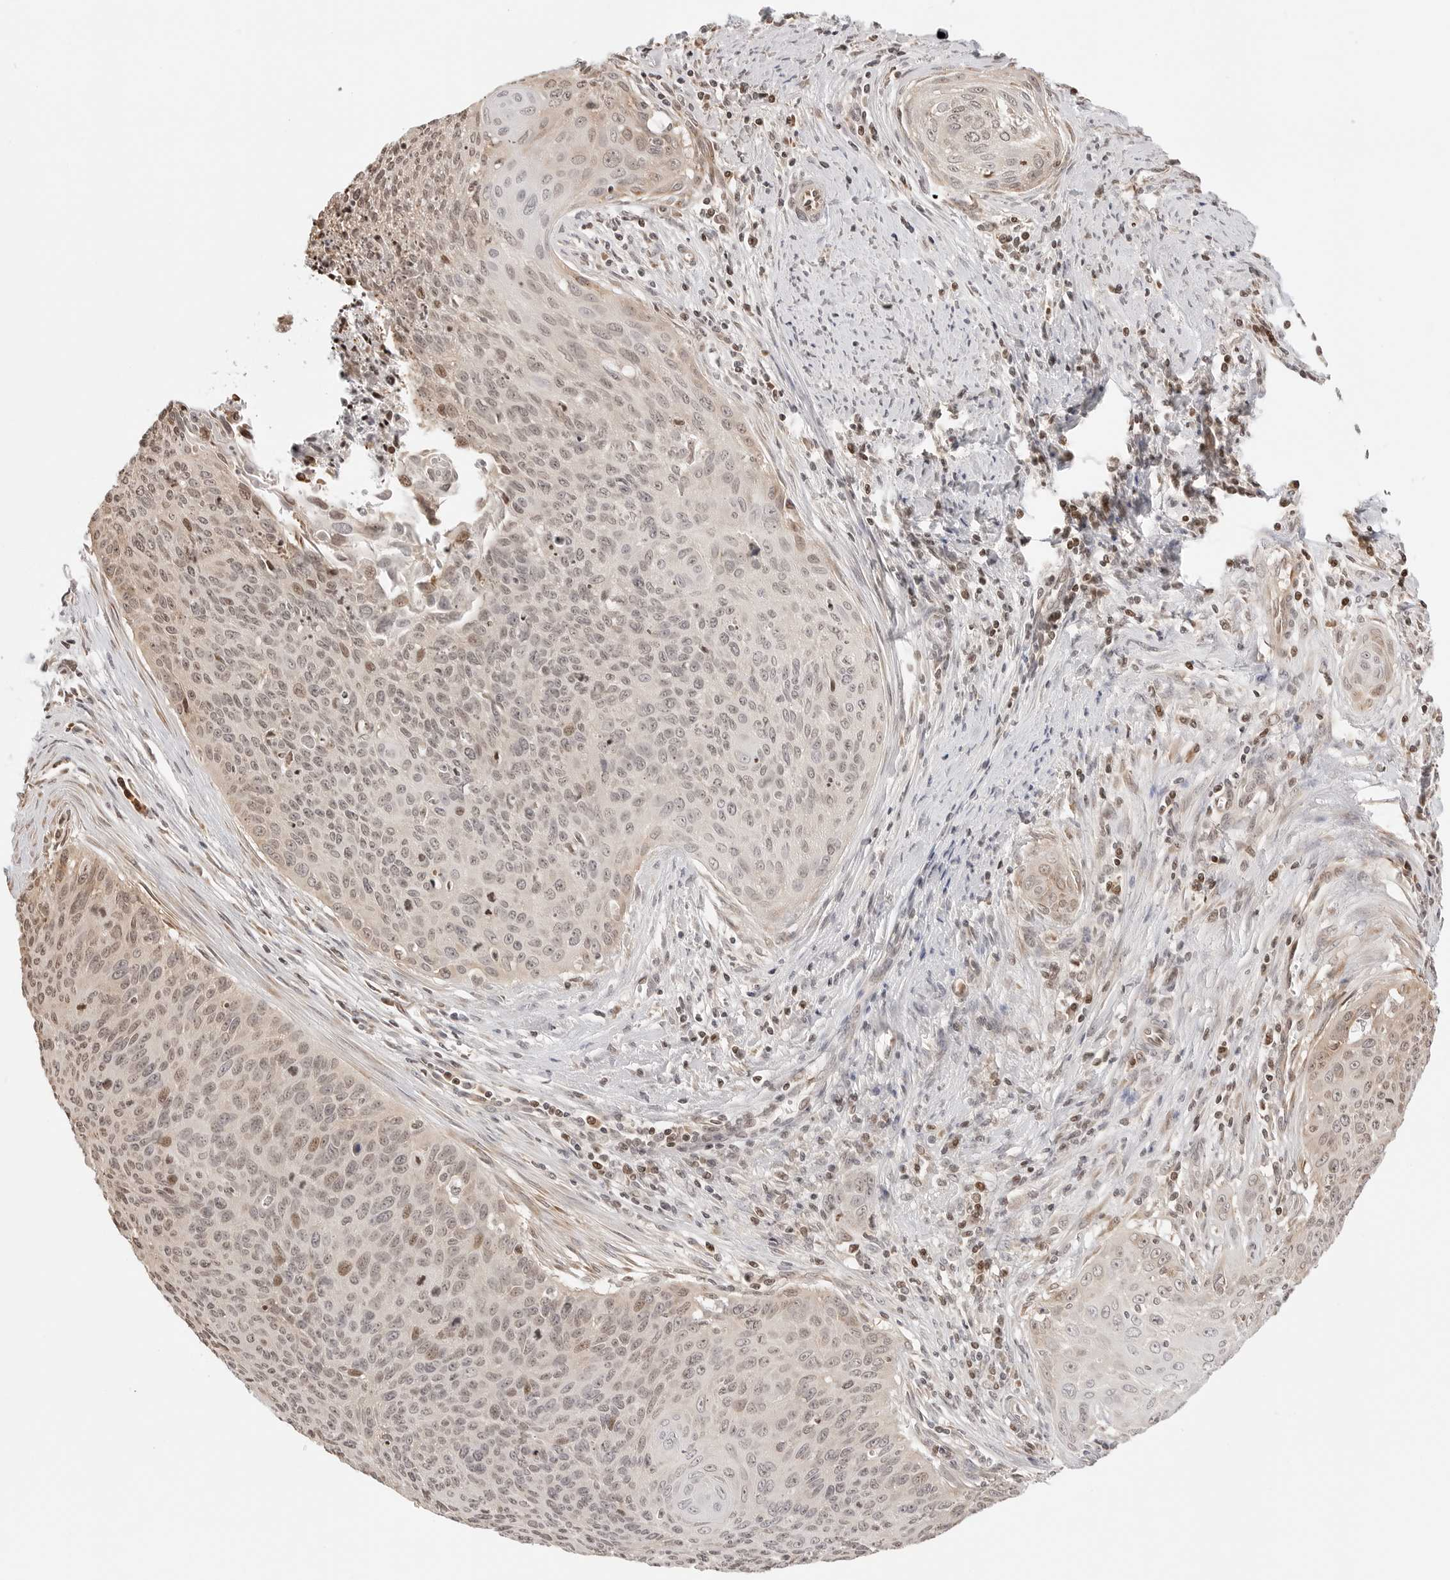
{"staining": {"intensity": "moderate", "quantity": "25%-75%", "location": "cytoplasmic/membranous,nuclear"}, "tissue": "cervical cancer", "cell_type": "Tumor cells", "image_type": "cancer", "snomed": [{"axis": "morphology", "description": "Squamous cell carcinoma, NOS"}, {"axis": "topography", "description": "Cervix"}], "caption": "Protein expression analysis of cervical cancer (squamous cell carcinoma) shows moderate cytoplasmic/membranous and nuclear expression in approximately 25%-75% of tumor cells.", "gene": "FKBP14", "patient": {"sex": "female", "age": 55}}